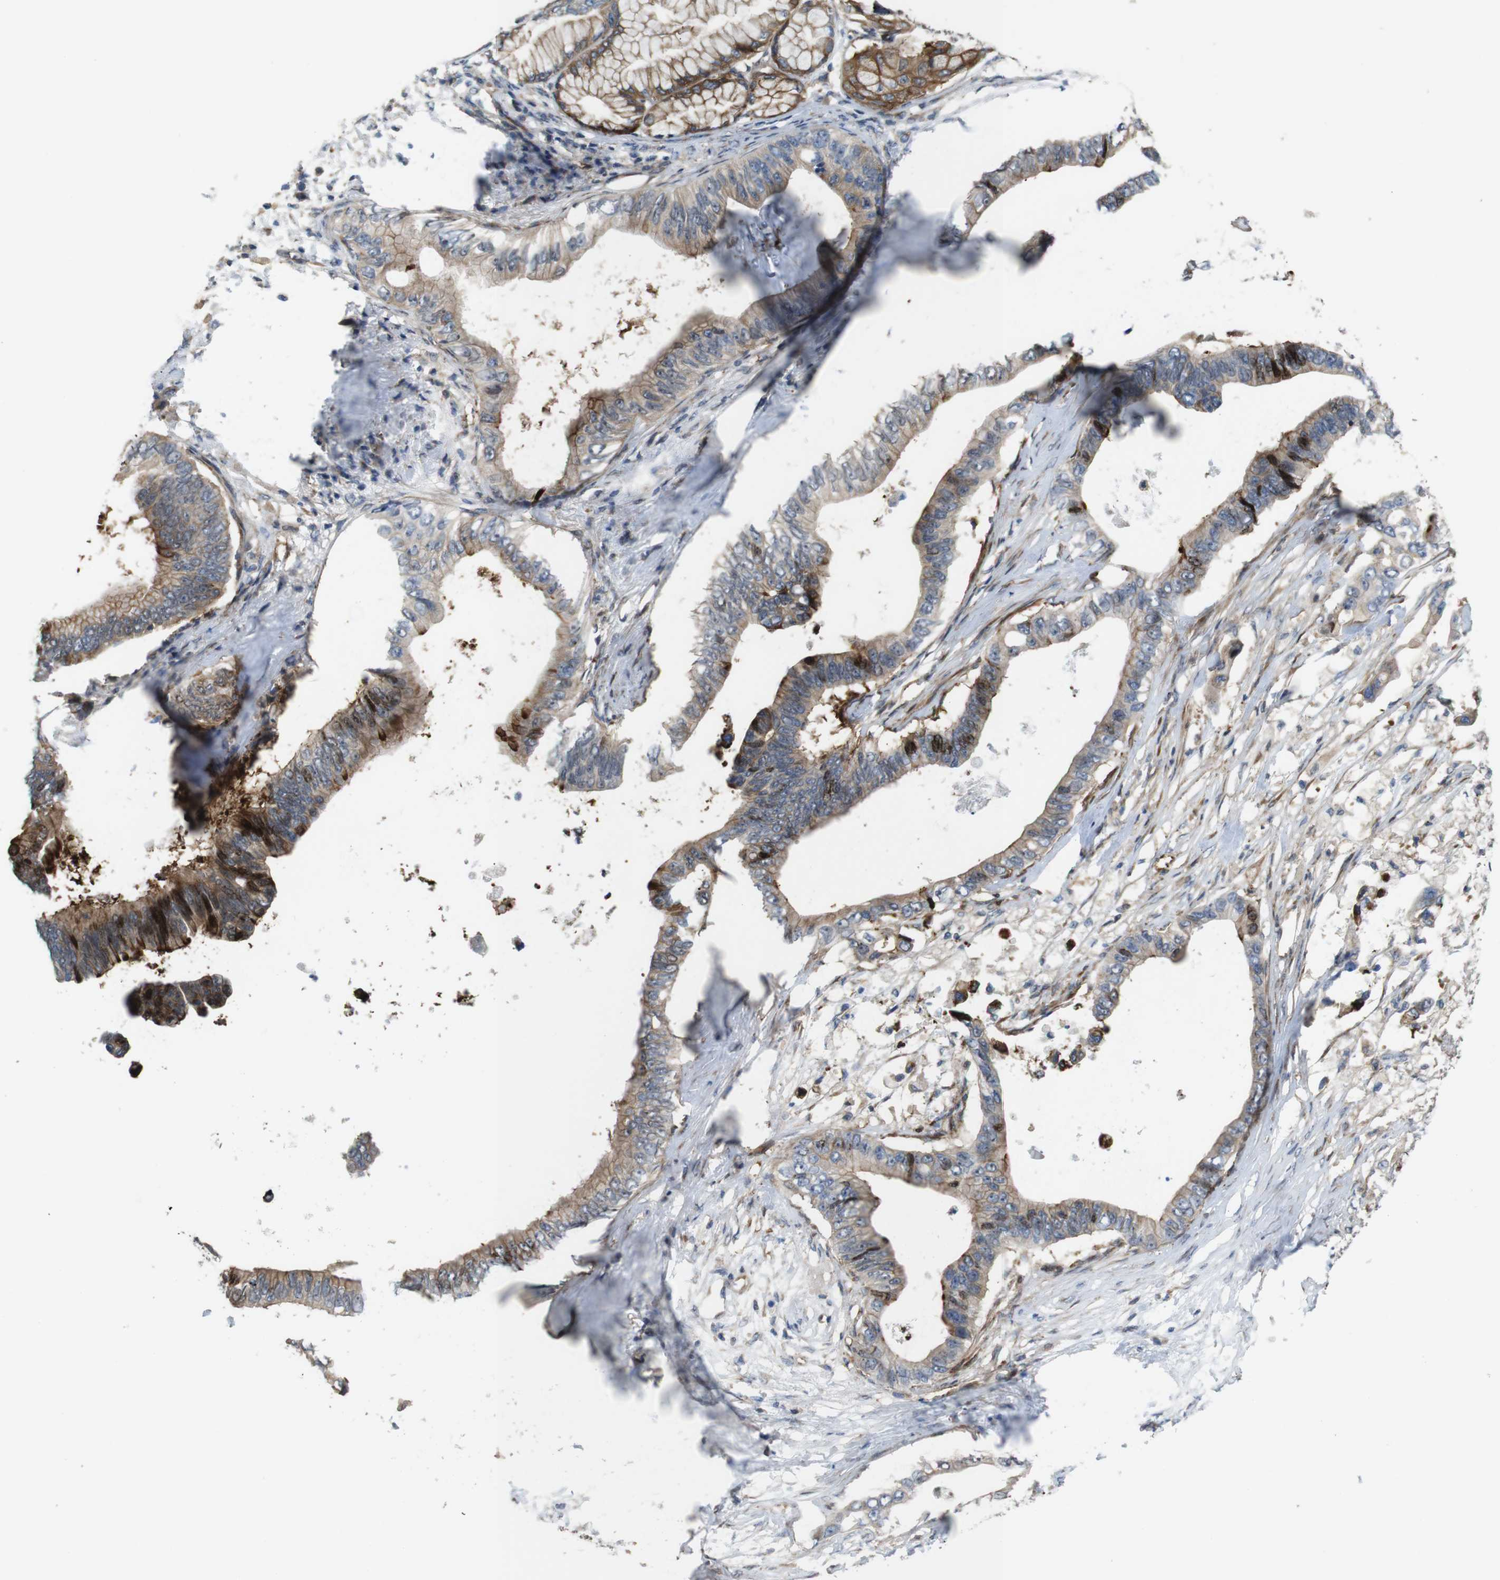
{"staining": {"intensity": "moderate", "quantity": ">75%", "location": "cytoplasmic/membranous,nuclear"}, "tissue": "pancreatic cancer", "cell_type": "Tumor cells", "image_type": "cancer", "snomed": [{"axis": "morphology", "description": "Adenocarcinoma, NOS"}, {"axis": "topography", "description": "Pancreas"}], "caption": "A brown stain labels moderate cytoplasmic/membranous and nuclear expression of a protein in pancreatic cancer (adenocarcinoma) tumor cells.", "gene": "PCOLCE2", "patient": {"sex": "male", "age": 77}}